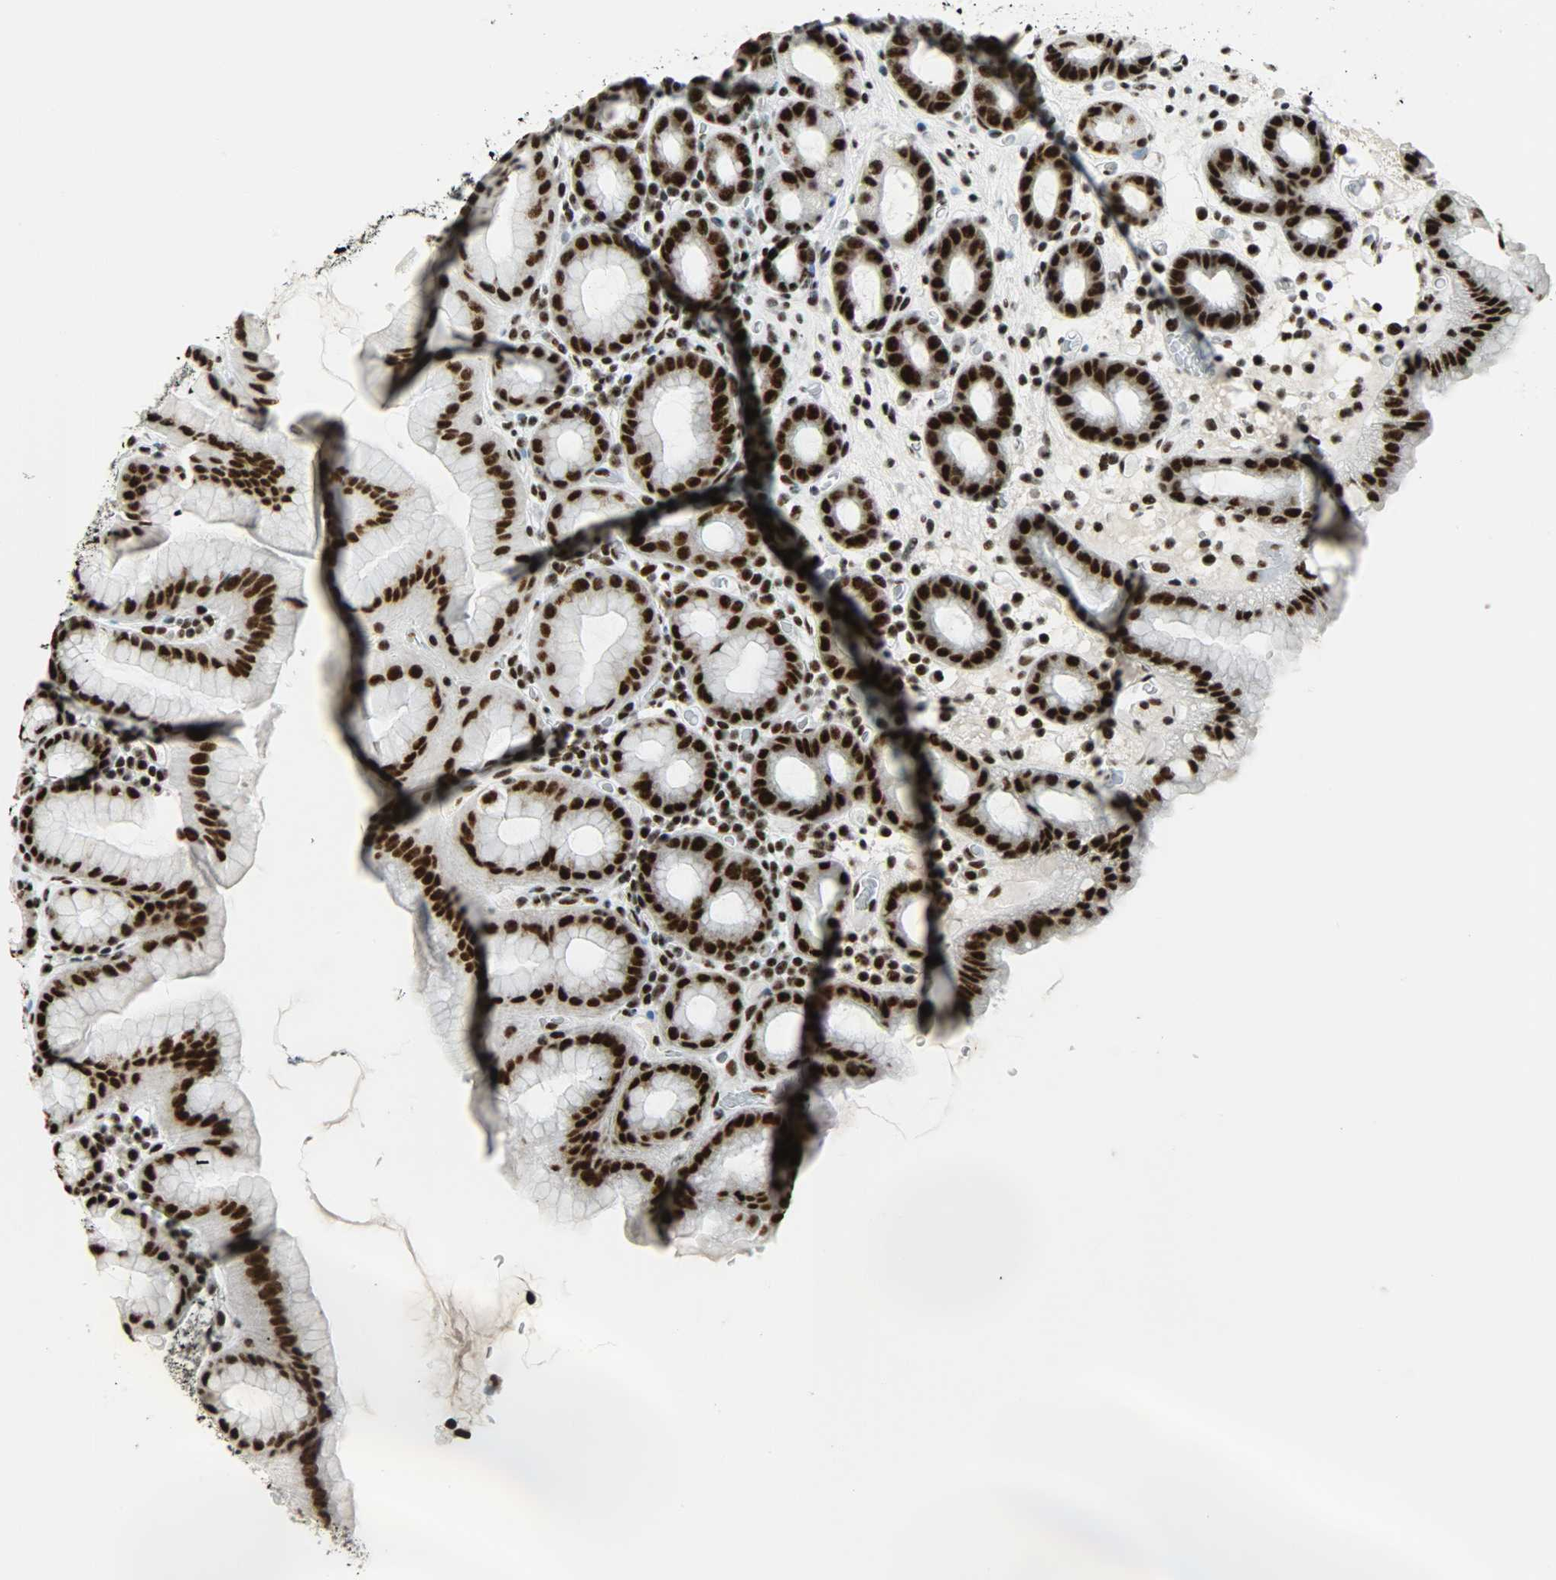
{"staining": {"intensity": "strong", "quantity": ">75%", "location": "nuclear"}, "tissue": "stomach", "cell_type": "Glandular cells", "image_type": "normal", "snomed": [{"axis": "morphology", "description": "Normal tissue, NOS"}, {"axis": "topography", "description": "Stomach, upper"}], "caption": "Stomach stained with a brown dye exhibits strong nuclear positive expression in approximately >75% of glandular cells.", "gene": "SNRPA", "patient": {"sex": "male", "age": 68}}